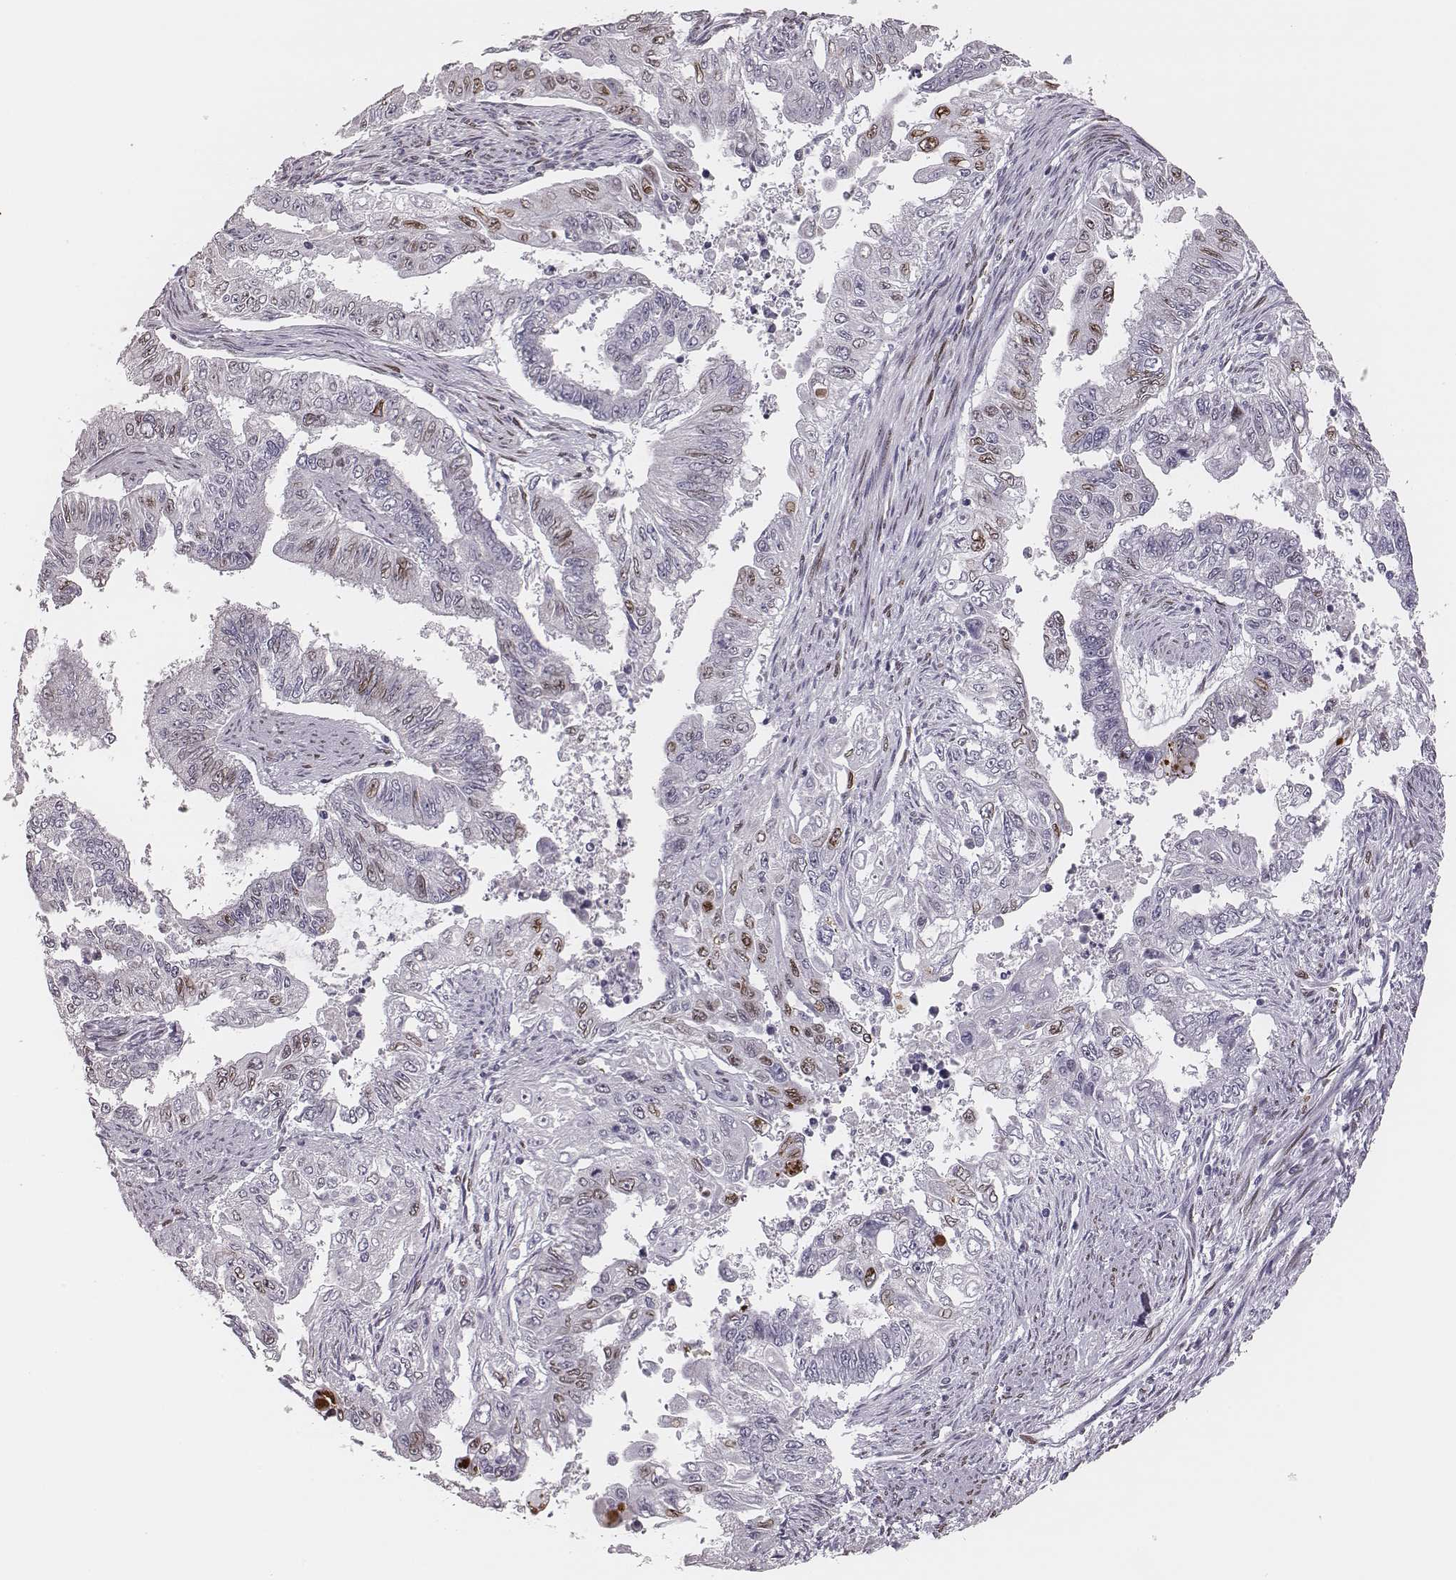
{"staining": {"intensity": "moderate", "quantity": "<25%", "location": "nuclear"}, "tissue": "endometrial cancer", "cell_type": "Tumor cells", "image_type": "cancer", "snomed": [{"axis": "morphology", "description": "Adenocarcinoma, NOS"}, {"axis": "topography", "description": "Uterus"}], "caption": "Immunohistochemistry (IHC) of adenocarcinoma (endometrial) demonstrates low levels of moderate nuclear expression in about <25% of tumor cells.", "gene": "ADGRF4", "patient": {"sex": "female", "age": 59}}